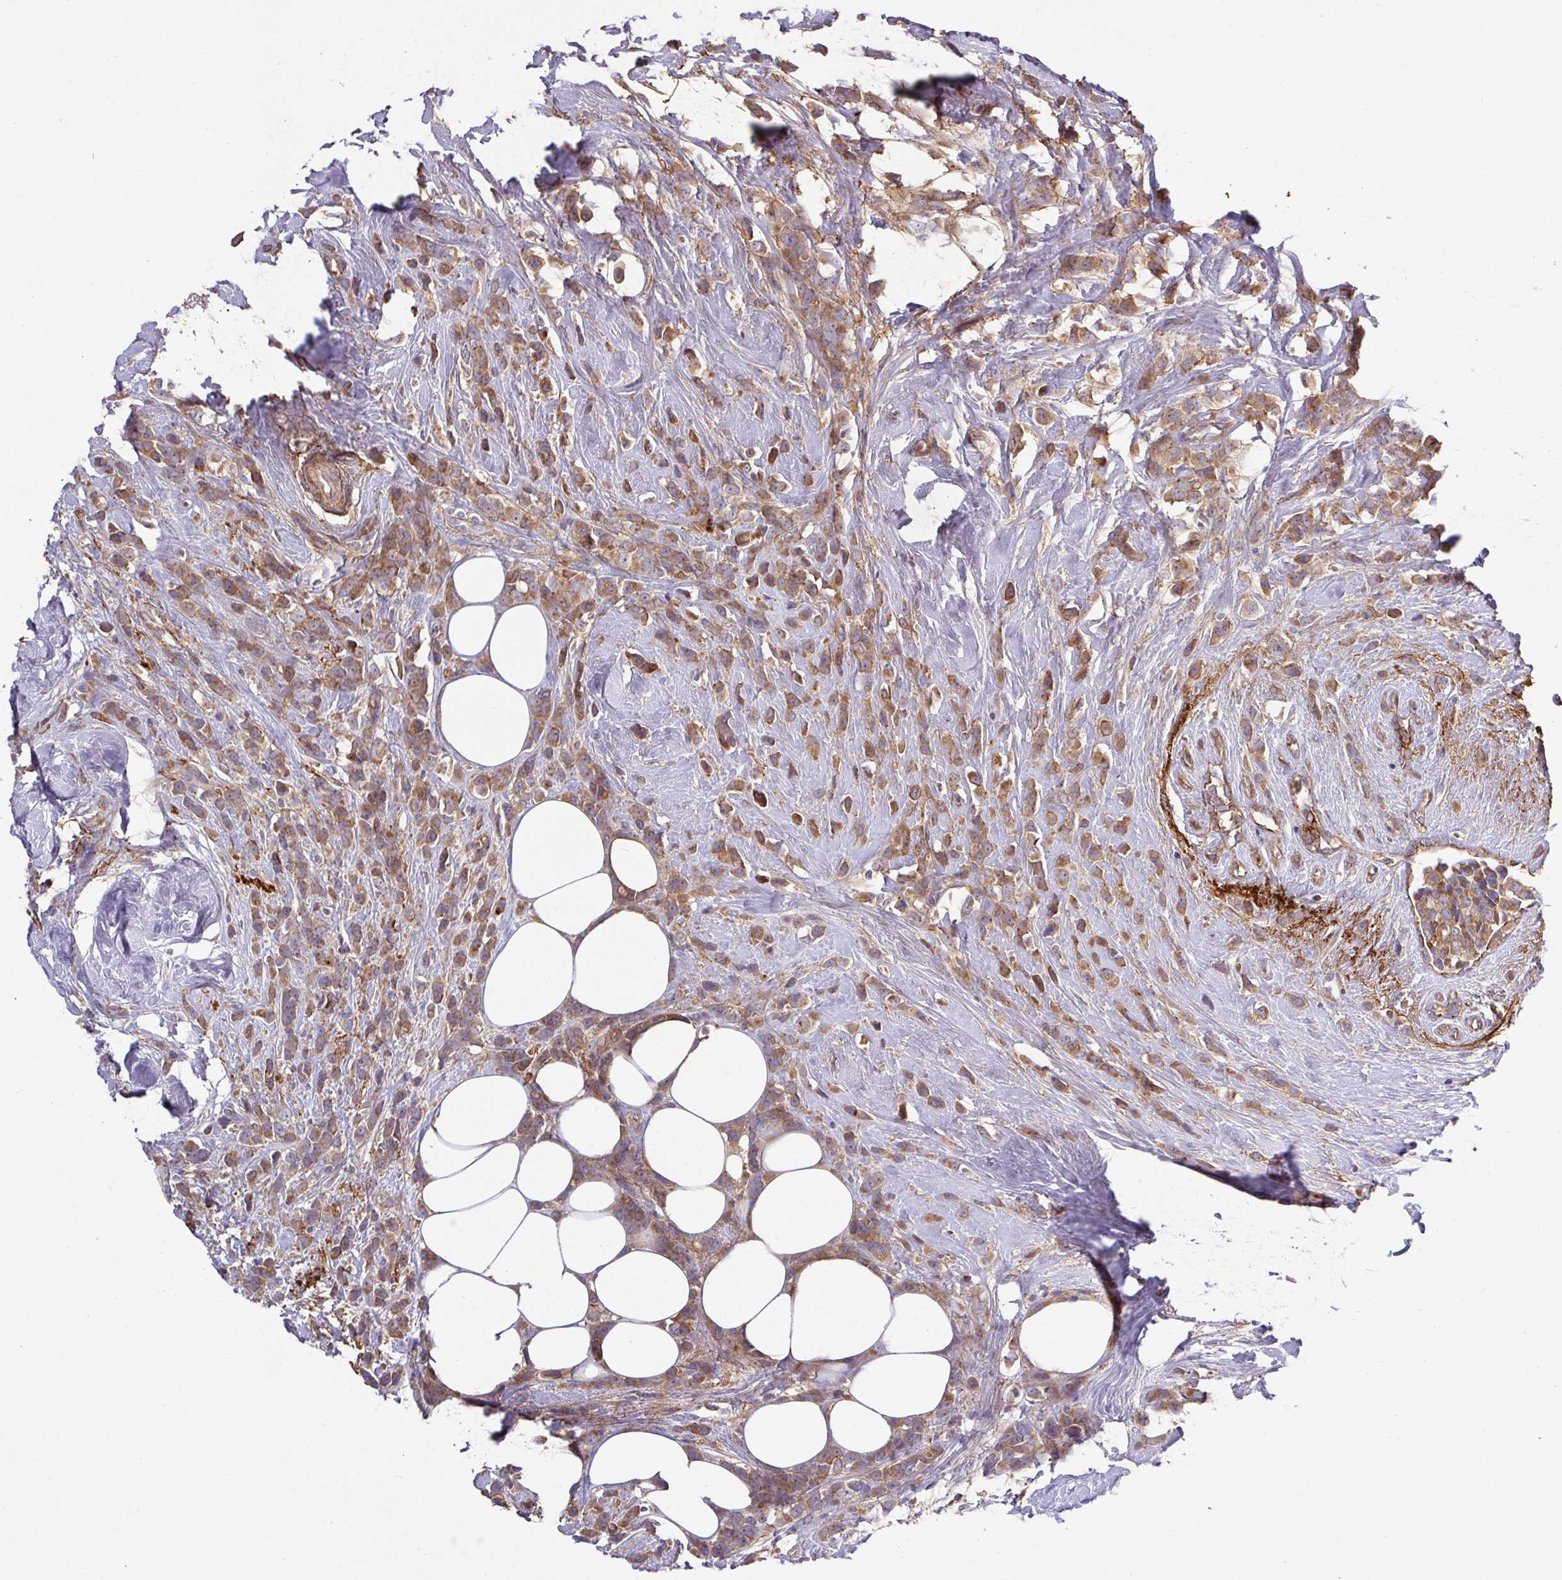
{"staining": {"intensity": "moderate", "quantity": ">75%", "location": "cytoplasmic/membranous"}, "tissue": "breast cancer", "cell_type": "Tumor cells", "image_type": "cancer", "snomed": [{"axis": "morphology", "description": "Duct carcinoma"}, {"axis": "topography", "description": "Breast"}], "caption": "Human intraductal carcinoma (breast) stained for a protein (brown) displays moderate cytoplasmic/membranous positive positivity in about >75% of tumor cells.", "gene": "RIC1", "patient": {"sex": "female", "age": 80}}